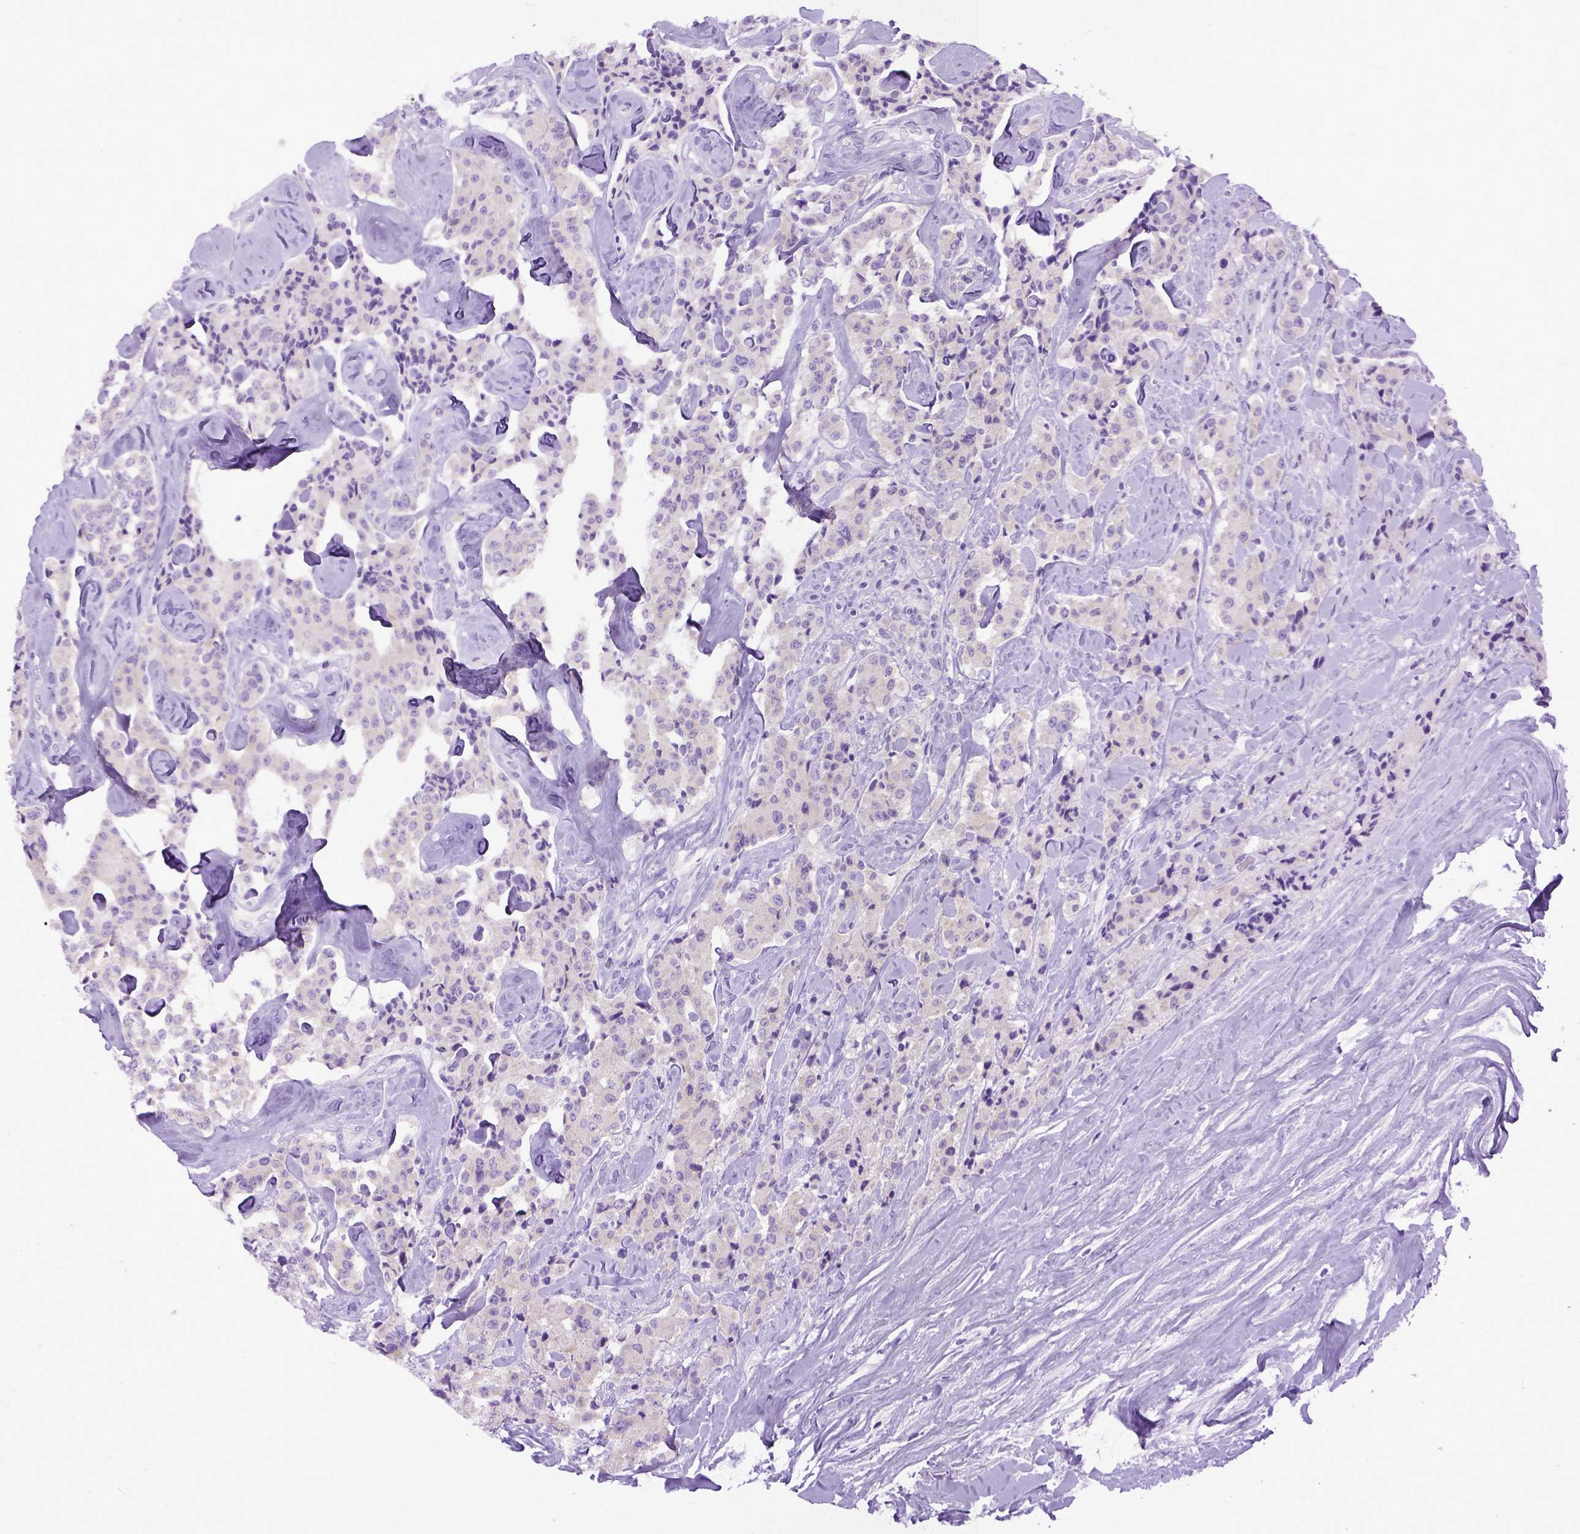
{"staining": {"intensity": "negative", "quantity": "none", "location": "none"}, "tissue": "carcinoid", "cell_type": "Tumor cells", "image_type": "cancer", "snomed": [{"axis": "morphology", "description": "Carcinoid, malignant, NOS"}, {"axis": "topography", "description": "Pancreas"}], "caption": "Human malignant carcinoid stained for a protein using IHC shows no staining in tumor cells.", "gene": "PPL", "patient": {"sex": "male", "age": 41}}